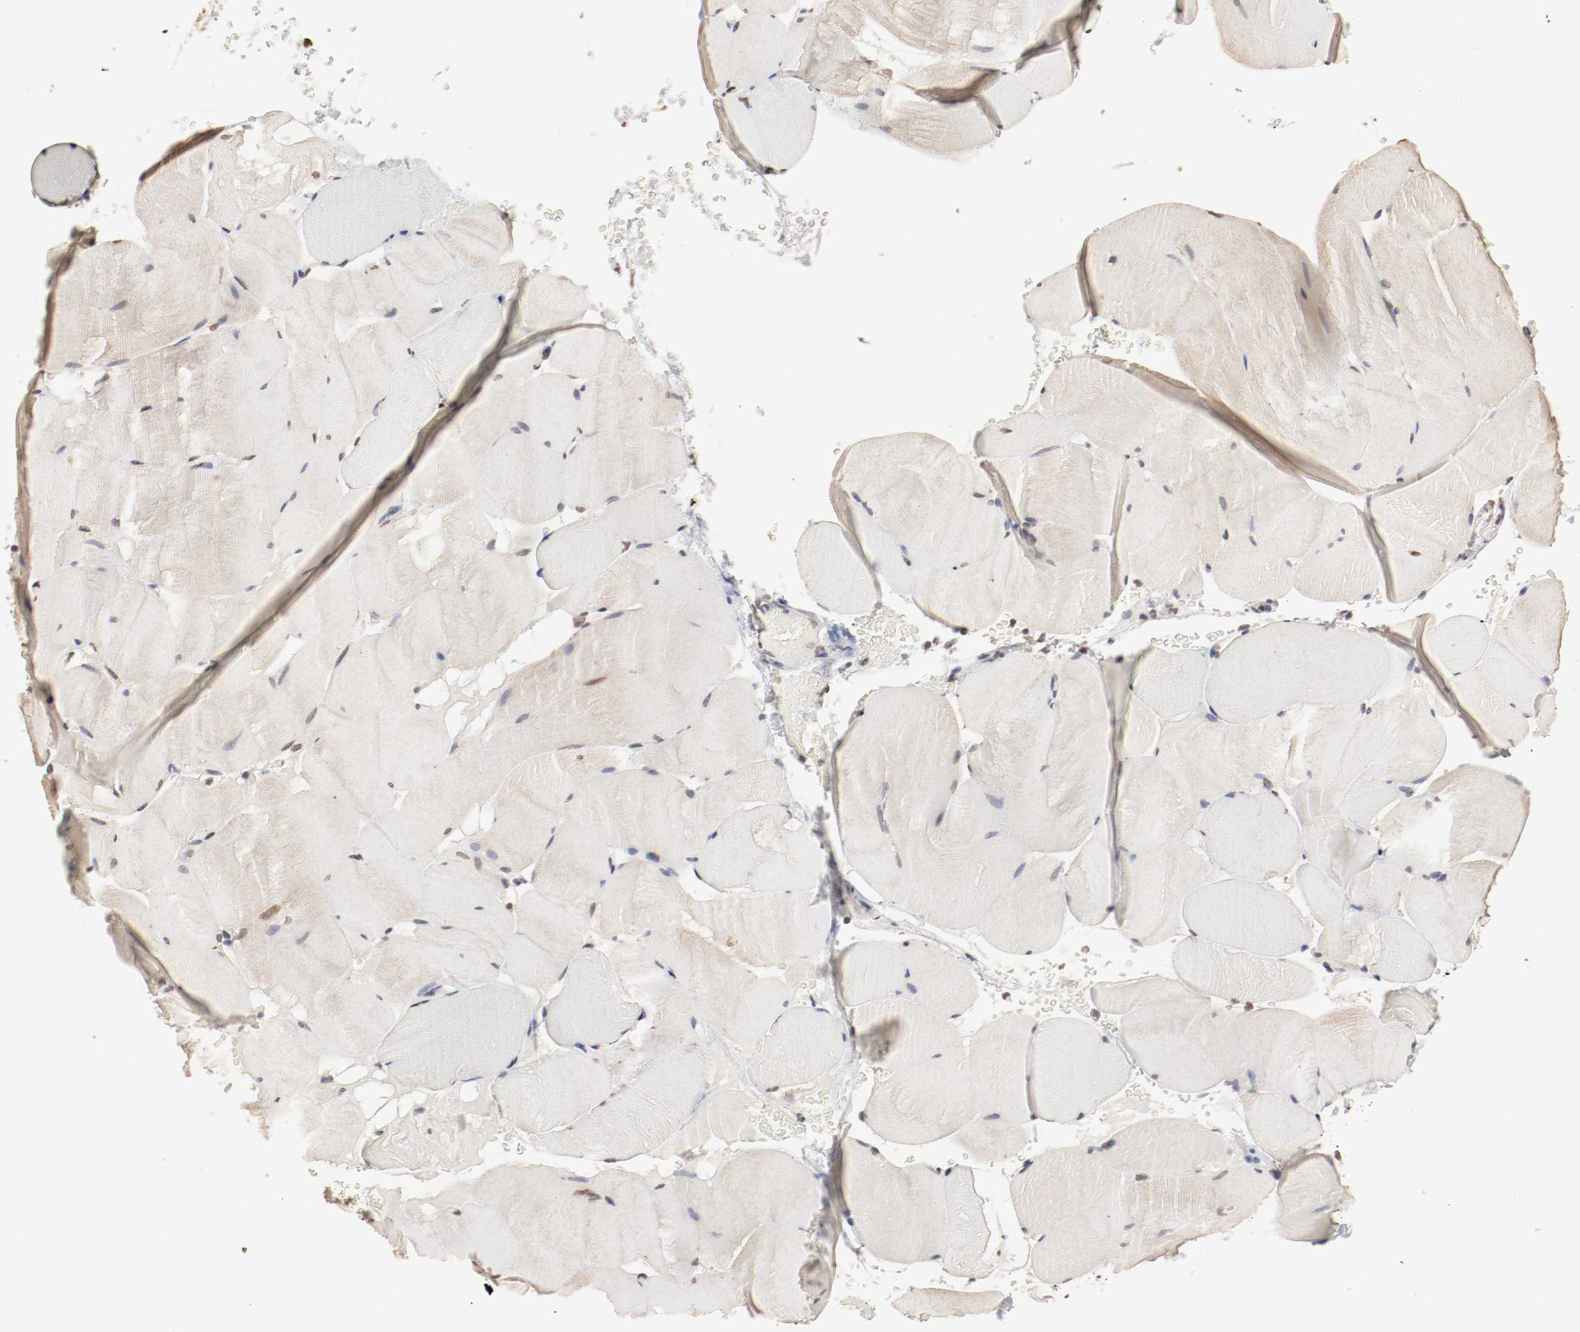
{"staining": {"intensity": "weak", "quantity": ">75%", "location": "cytoplasmic/membranous"}, "tissue": "skeletal muscle", "cell_type": "Myocytes", "image_type": "normal", "snomed": [{"axis": "morphology", "description": "Normal tissue, NOS"}, {"axis": "topography", "description": "Skeletal muscle"}], "caption": "A high-resolution histopathology image shows immunohistochemistry staining of normal skeletal muscle, which reveals weak cytoplasmic/membranous expression in about >75% of myocytes.", "gene": "WASL", "patient": {"sex": "male", "age": 62}}